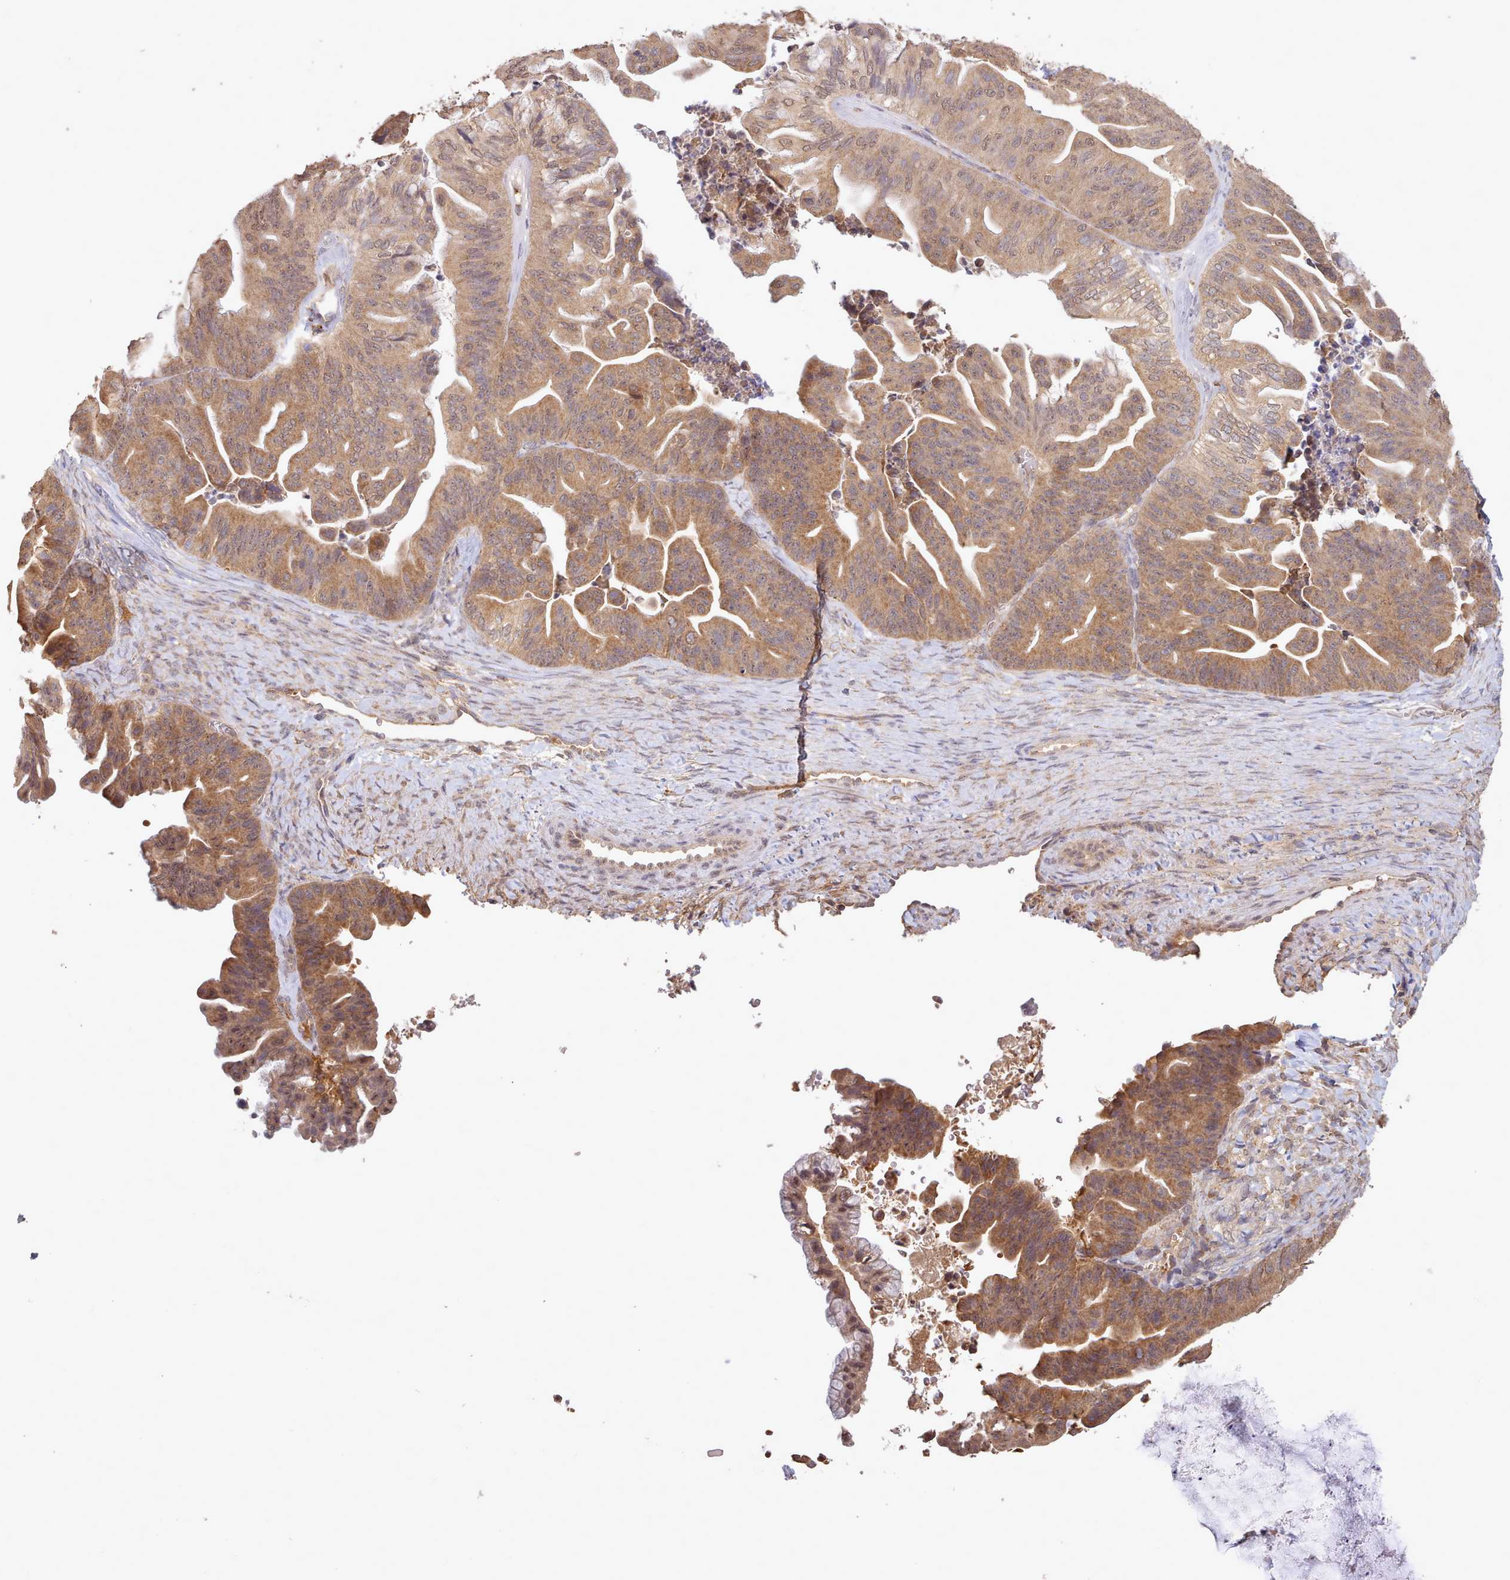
{"staining": {"intensity": "moderate", "quantity": ">75%", "location": "cytoplasmic/membranous"}, "tissue": "ovarian cancer", "cell_type": "Tumor cells", "image_type": "cancer", "snomed": [{"axis": "morphology", "description": "Cystadenocarcinoma, mucinous, NOS"}, {"axis": "topography", "description": "Ovary"}], "caption": "A micrograph showing moderate cytoplasmic/membranous staining in approximately >75% of tumor cells in ovarian mucinous cystadenocarcinoma, as visualized by brown immunohistochemical staining.", "gene": "PIP4P1", "patient": {"sex": "female", "age": 67}}